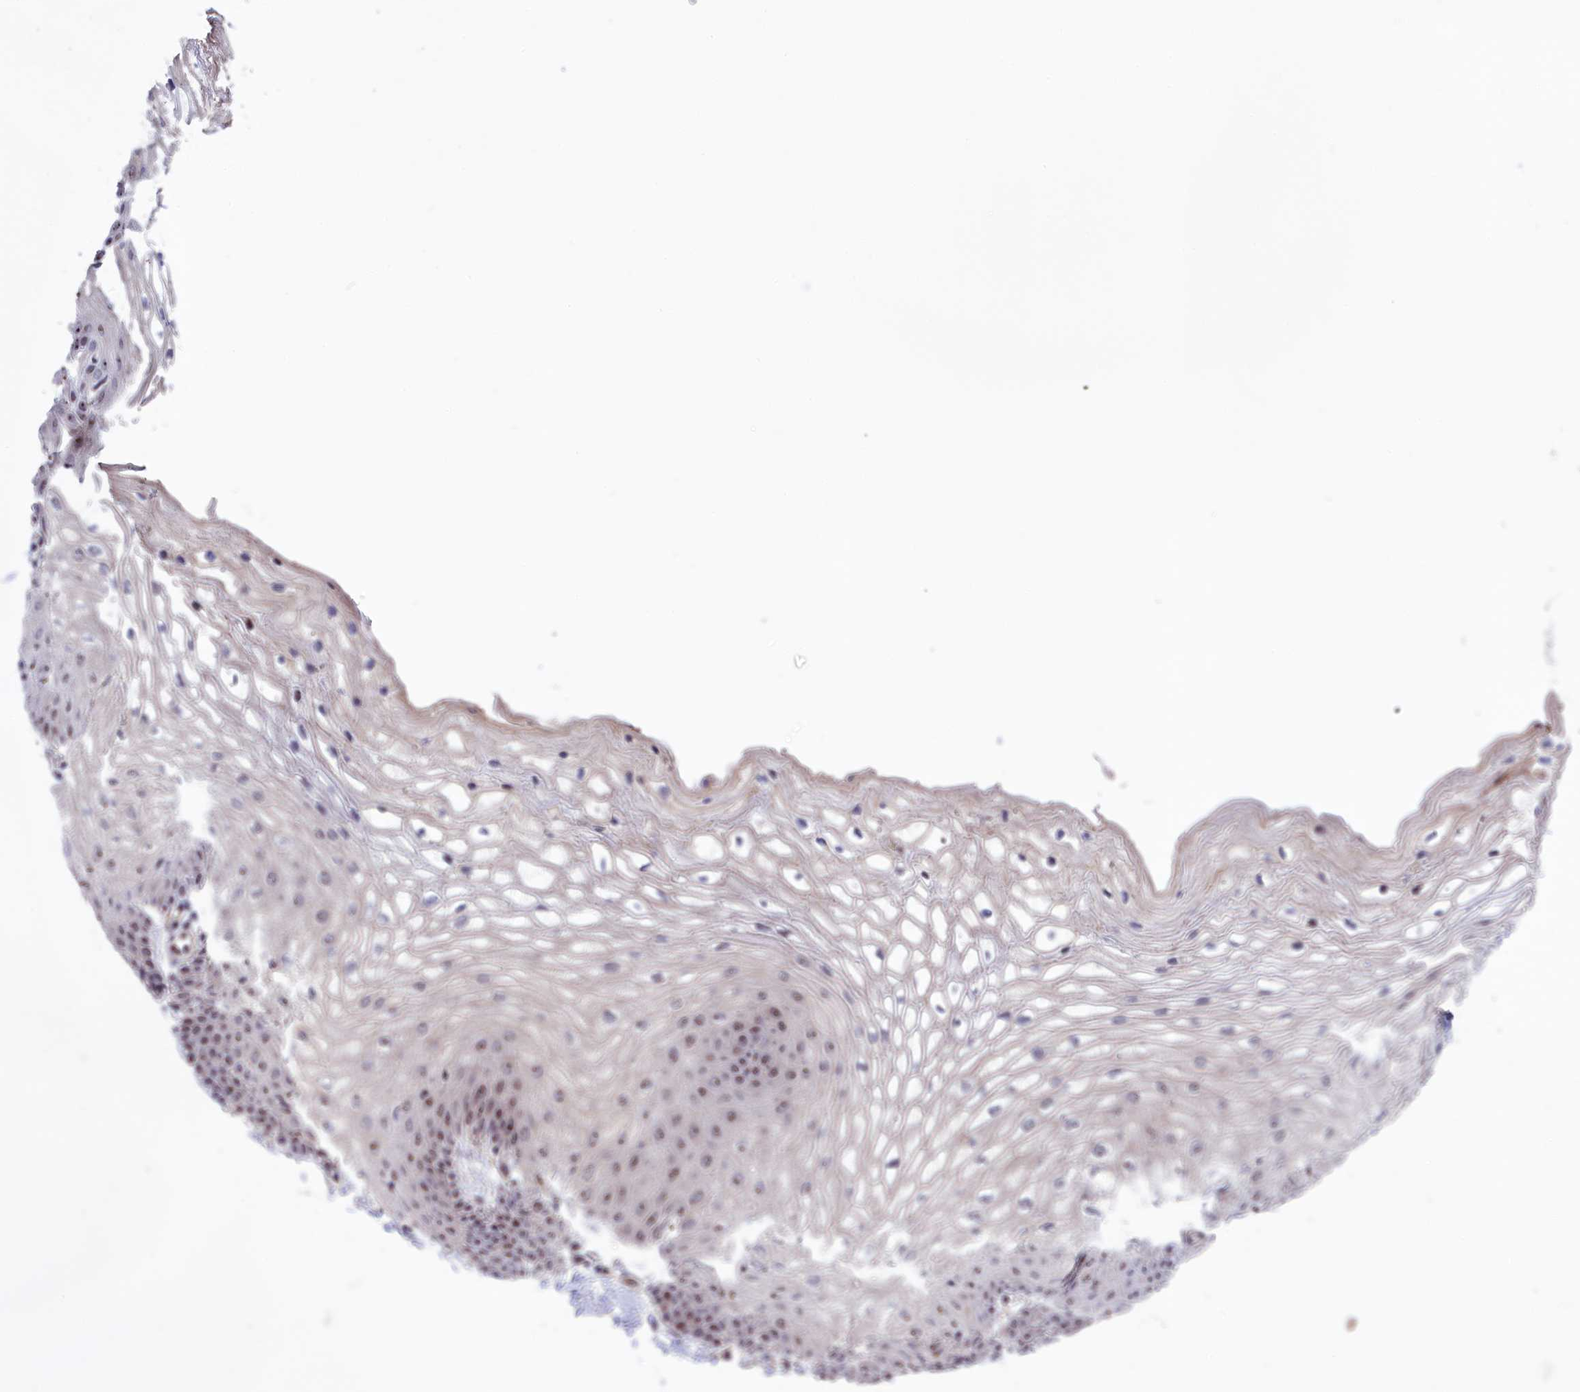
{"staining": {"intensity": "moderate", "quantity": "25%-75%", "location": "nuclear"}, "tissue": "vagina", "cell_type": "Squamous epithelial cells", "image_type": "normal", "snomed": [{"axis": "morphology", "description": "Normal tissue, NOS"}, {"axis": "topography", "description": "Vagina"}], "caption": "Unremarkable vagina shows moderate nuclear expression in about 25%-75% of squamous epithelial cells.", "gene": "PPAN", "patient": {"sex": "female", "age": 68}}